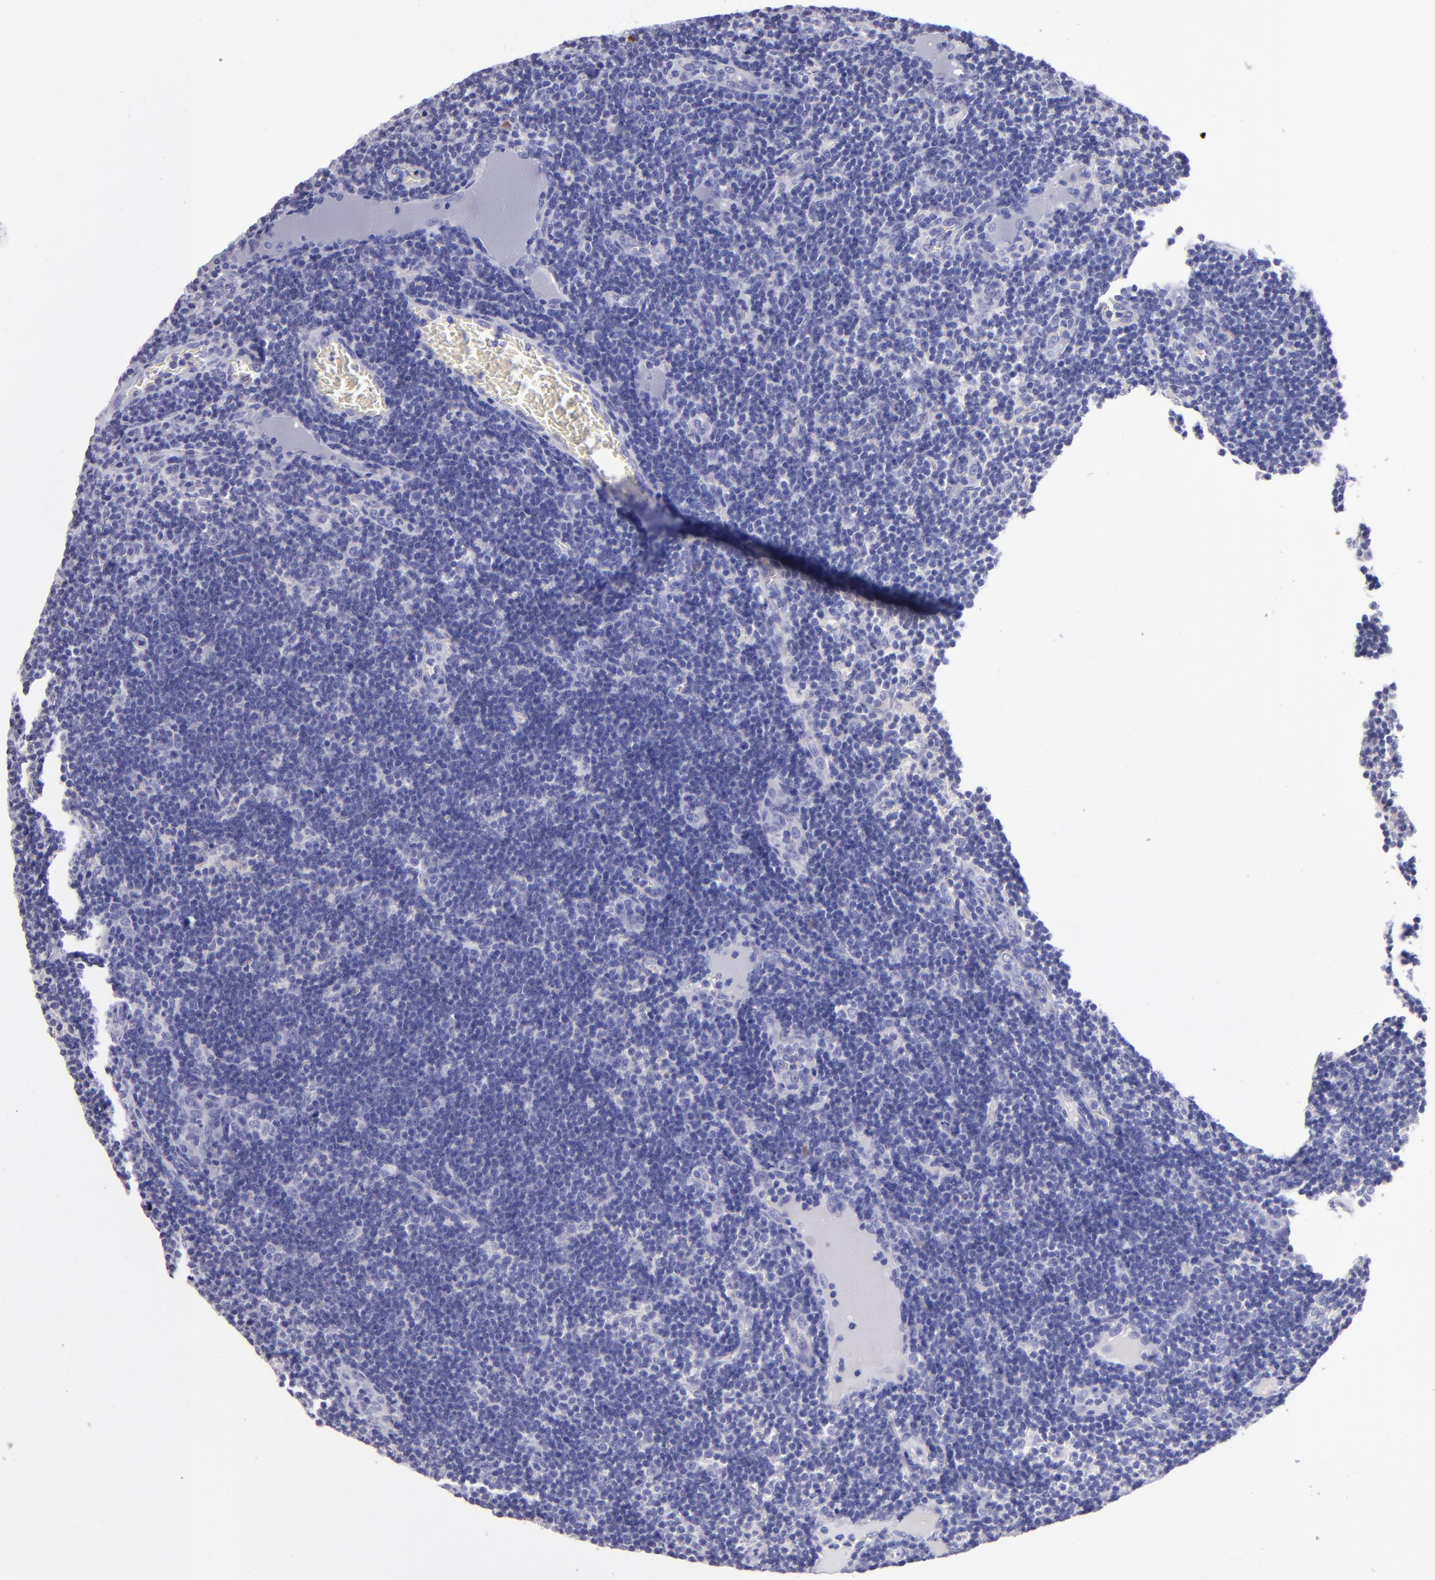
{"staining": {"intensity": "moderate", "quantity": "<25%", "location": "cytoplasmic/membranous"}, "tissue": "lymph node", "cell_type": "Non-germinal center cells", "image_type": "normal", "snomed": [{"axis": "morphology", "description": "Normal tissue, NOS"}, {"axis": "morphology", "description": "Inflammation, NOS"}, {"axis": "topography", "description": "Lymph node"}, {"axis": "topography", "description": "Salivary gland"}], "caption": "Non-germinal center cells display low levels of moderate cytoplasmic/membranous expression in approximately <25% of cells in benign lymph node. (DAB (3,3'-diaminobenzidine) IHC with brightfield microscopy, high magnification).", "gene": "TYRP1", "patient": {"sex": "male", "age": 3}}